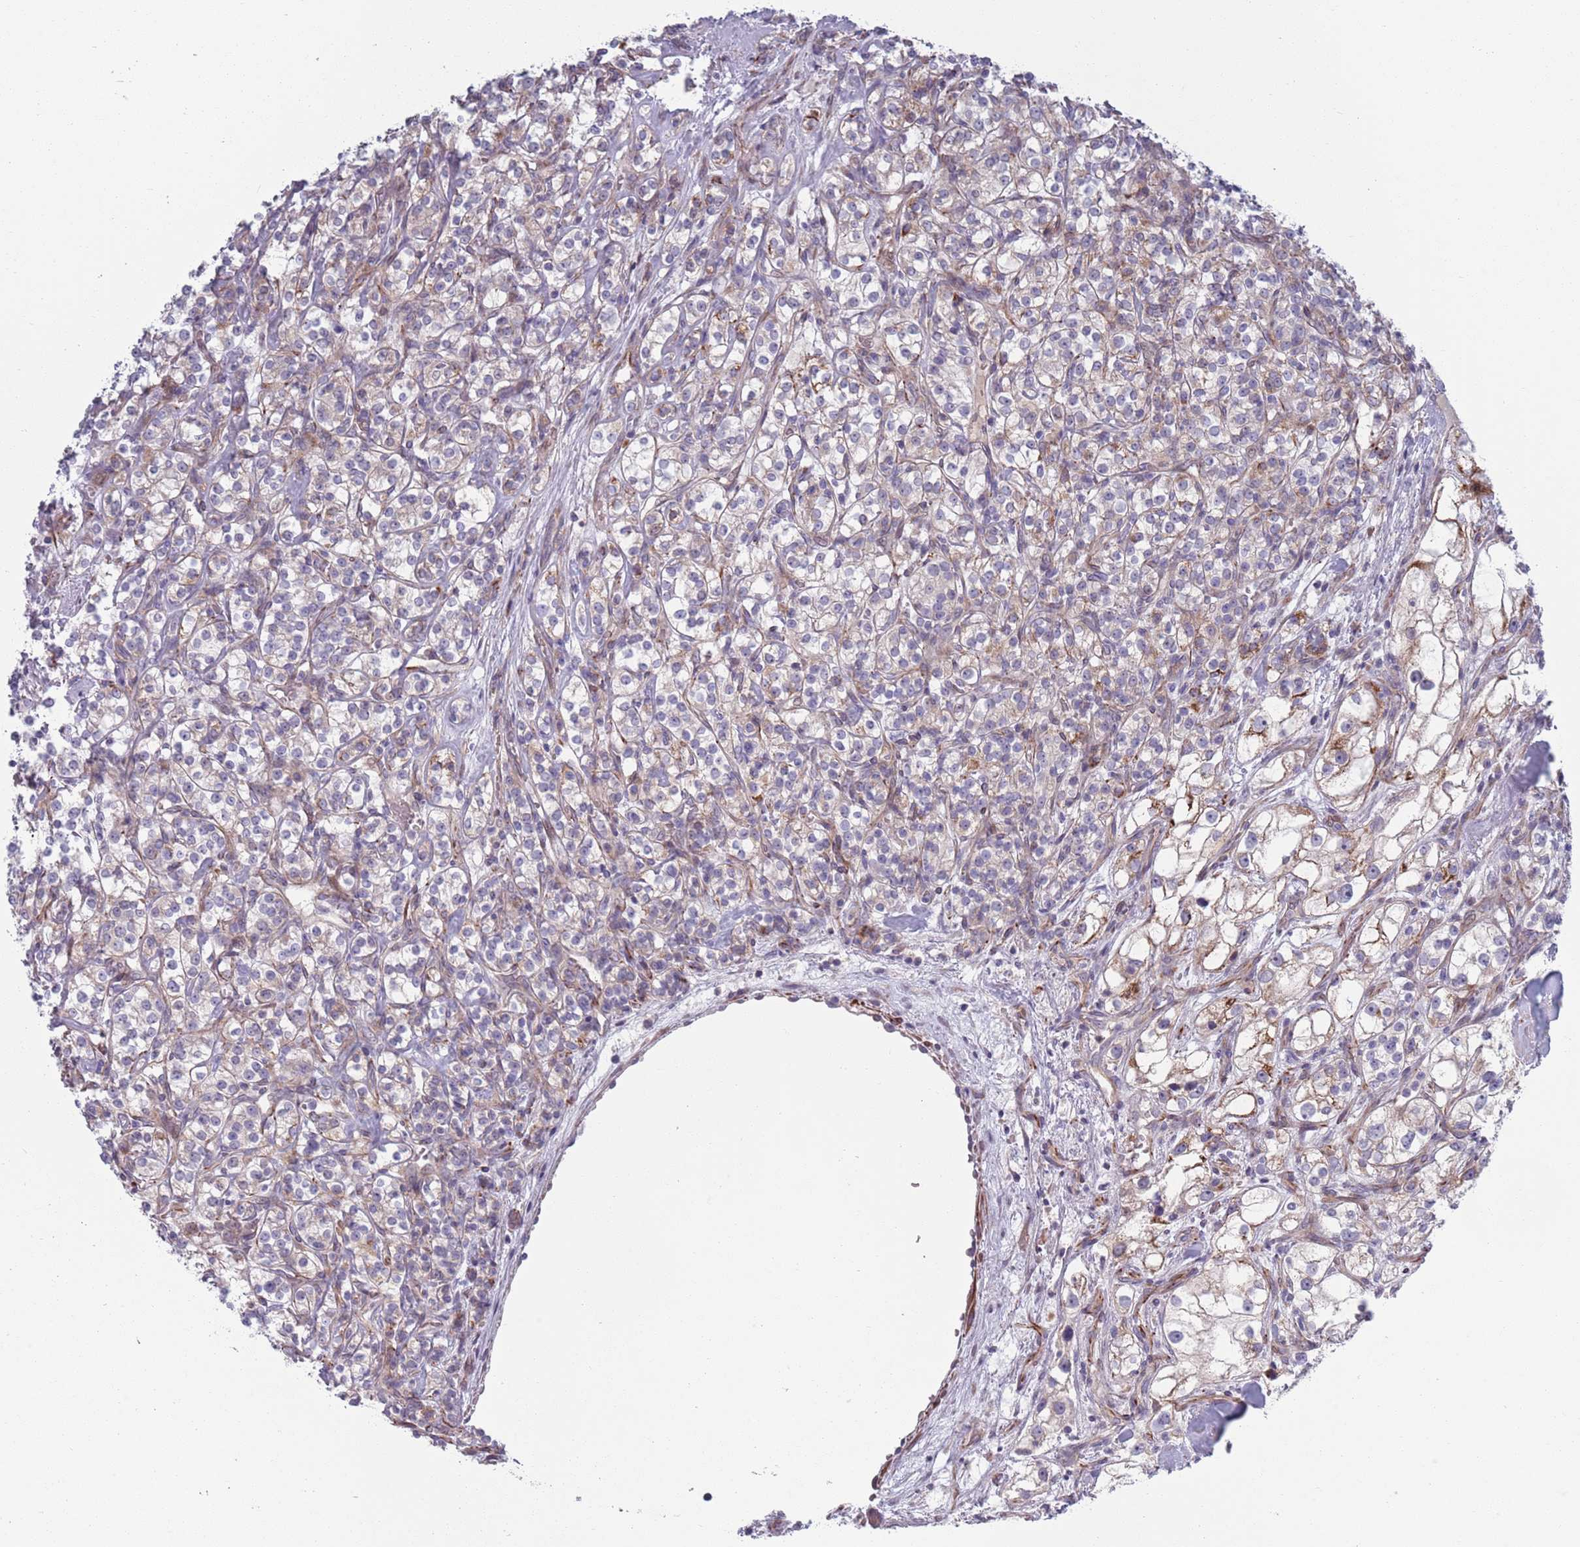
{"staining": {"intensity": "moderate", "quantity": "<25%", "location": "cytoplasmic/membranous"}, "tissue": "renal cancer", "cell_type": "Tumor cells", "image_type": "cancer", "snomed": [{"axis": "morphology", "description": "Adenocarcinoma, NOS"}, {"axis": "topography", "description": "Kidney"}], "caption": "Tumor cells show moderate cytoplasmic/membranous expression in approximately <25% of cells in renal adenocarcinoma.", "gene": "TYW1", "patient": {"sex": "male", "age": 77}}